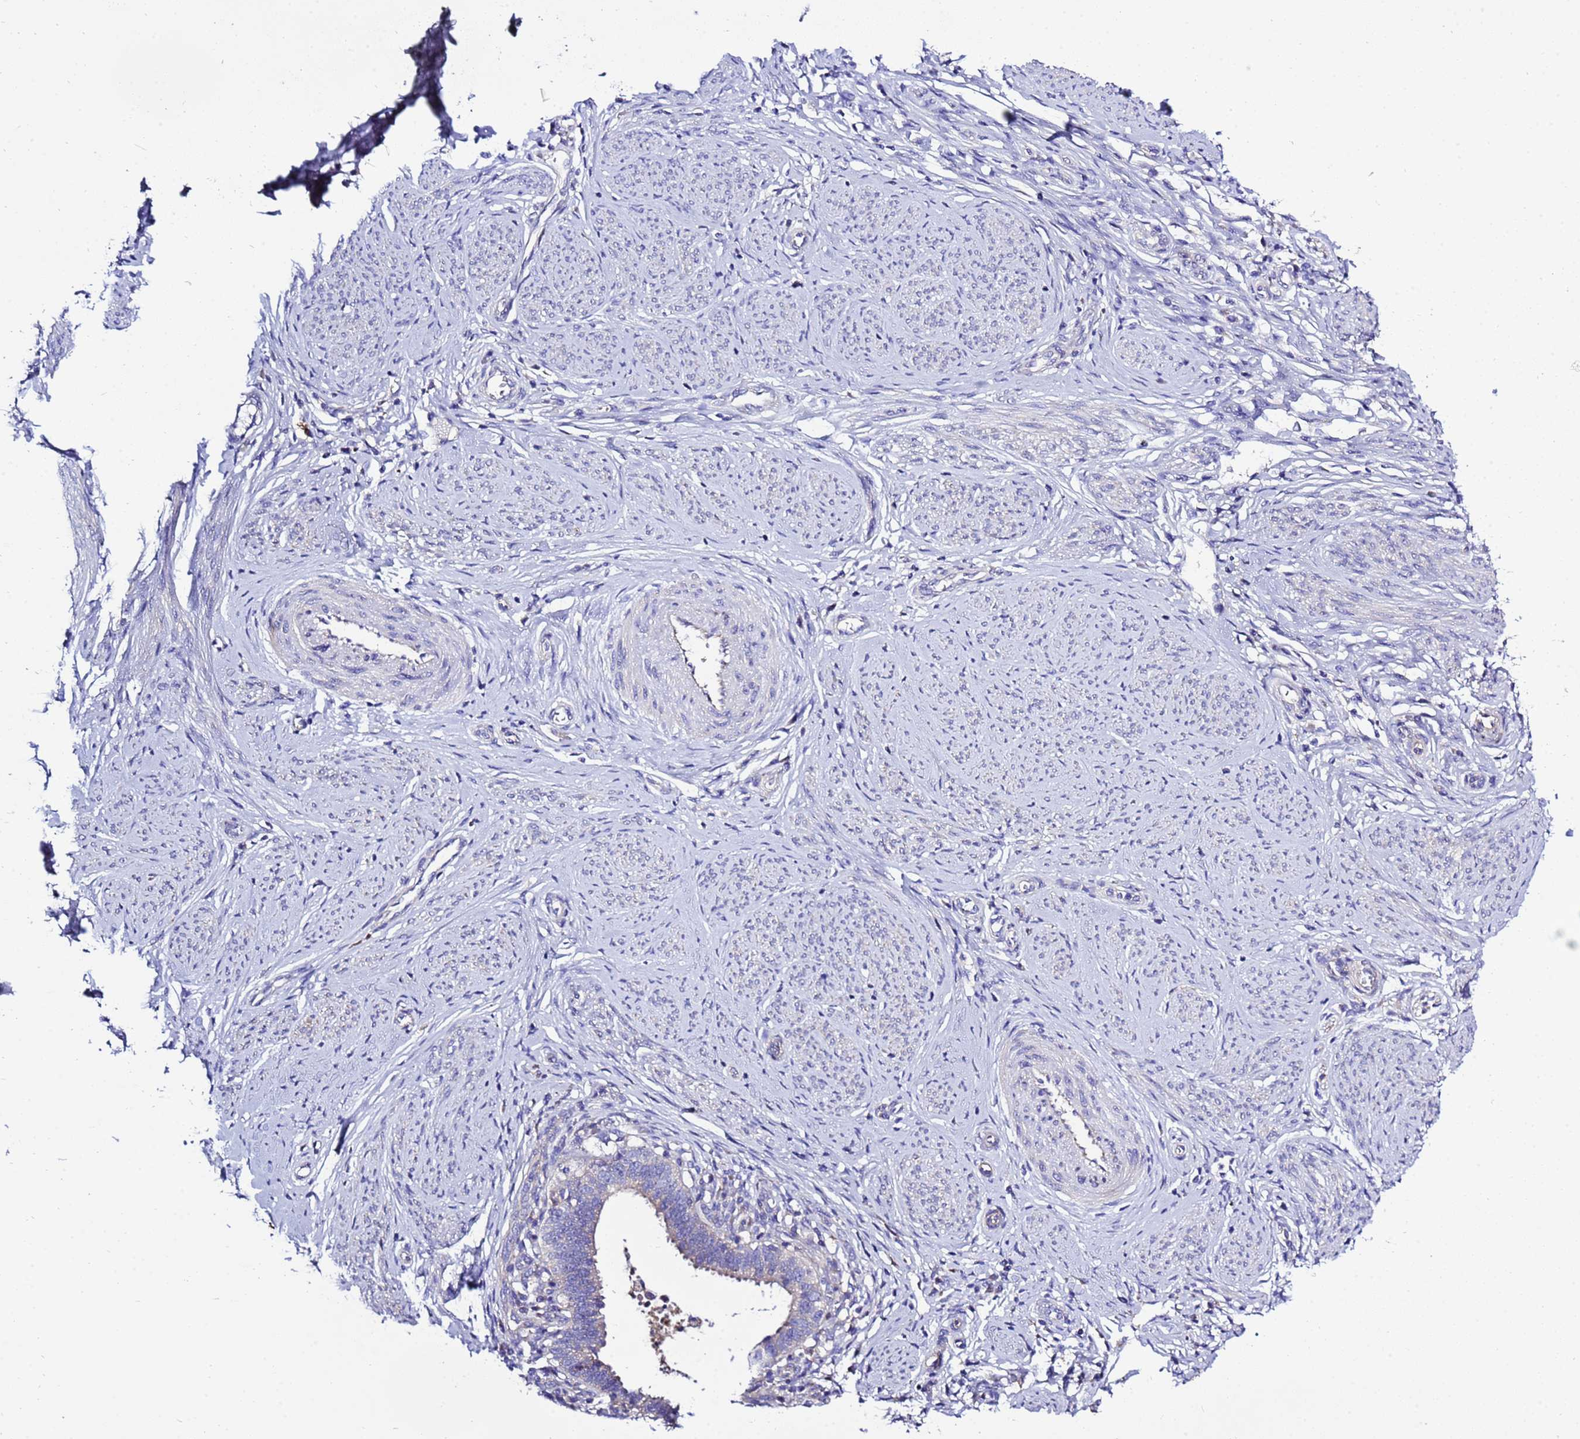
{"staining": {"intensity": "moderate", "quantity": "25%-75%", "location": "cytoplasmic/membranous"}, "tissue": "cervical cancer", "cell_type": "Tumor cells", "image_type": "cancer", "snomed": [{"axis": "morphology", "description": "Adenocarcinoma, NOS"}, {"axis": "topography", "description": "Cervix"}], "caption": "High-power microscopy captured an immunohistochemistry (IHC) photomicrograph of cervical adenocarcinoma, revealing moderate cytoplasmic/membranous positivity in about 25%-75% of tumor cells. (DAB (3,3'-diaminobenzidine) IHC, brown staining for protein, blue staining for nuclei).", "gene": "KICS2", "patient": {"sex": "female", "age": 36}}